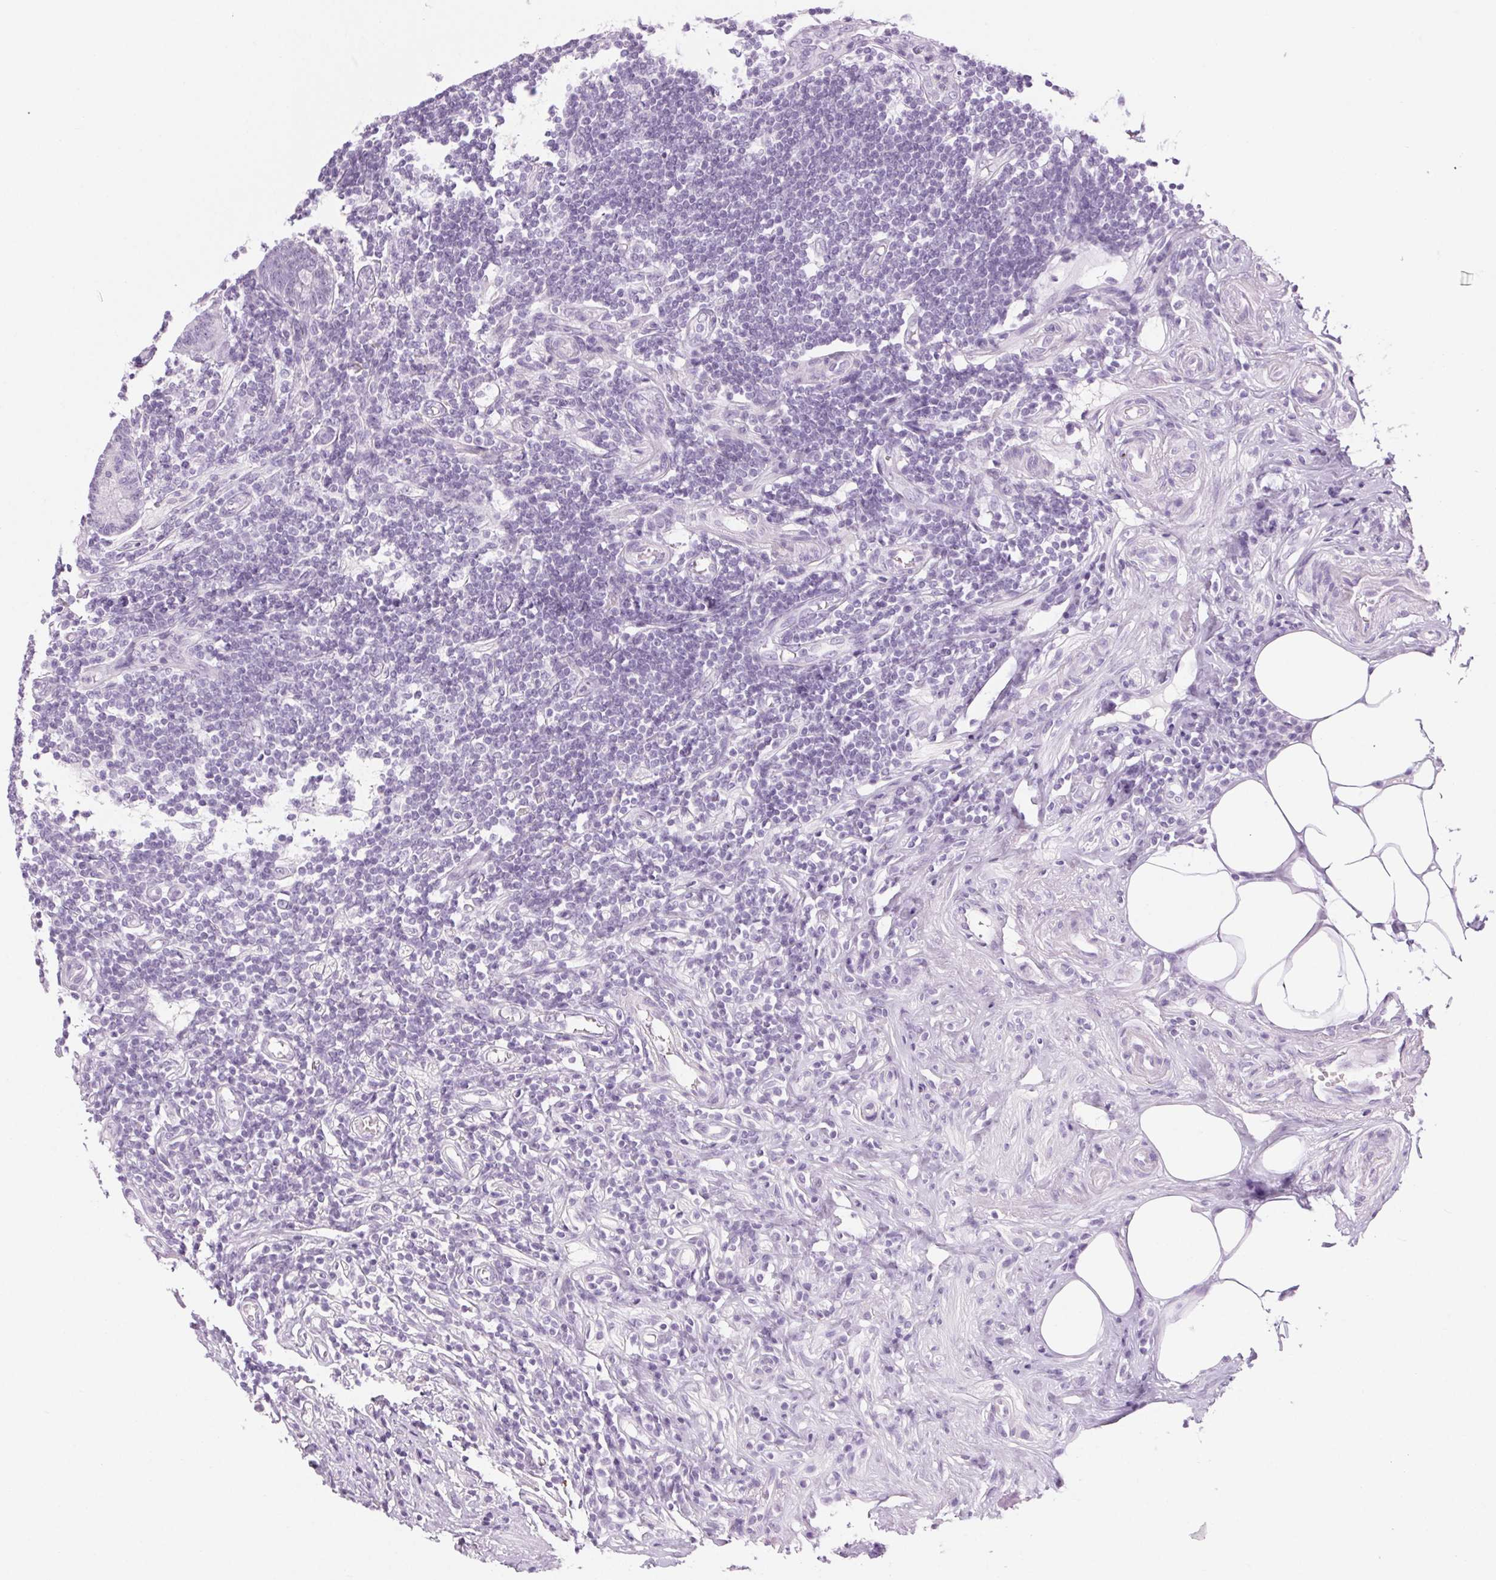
{"staining": {"intensity": "negative", "quantity": "none", "location": "none"}, "tissue": "appendix", "cell_type": "Glandular cells", "image_type": "normal", "snomed": [{"axis": "morphology", "description": "Normal tissue, NOS"}, {"axis": "topography", "description": "Appendix"}], "caption": "Glandular cells show no significant expression in normal appendix. The staining is performed using DAB brown chromogen with nuclei counter-stained in using hematoxylin.", "gene": "LRP2", "patient": {"sex": "female", "age": 57}}